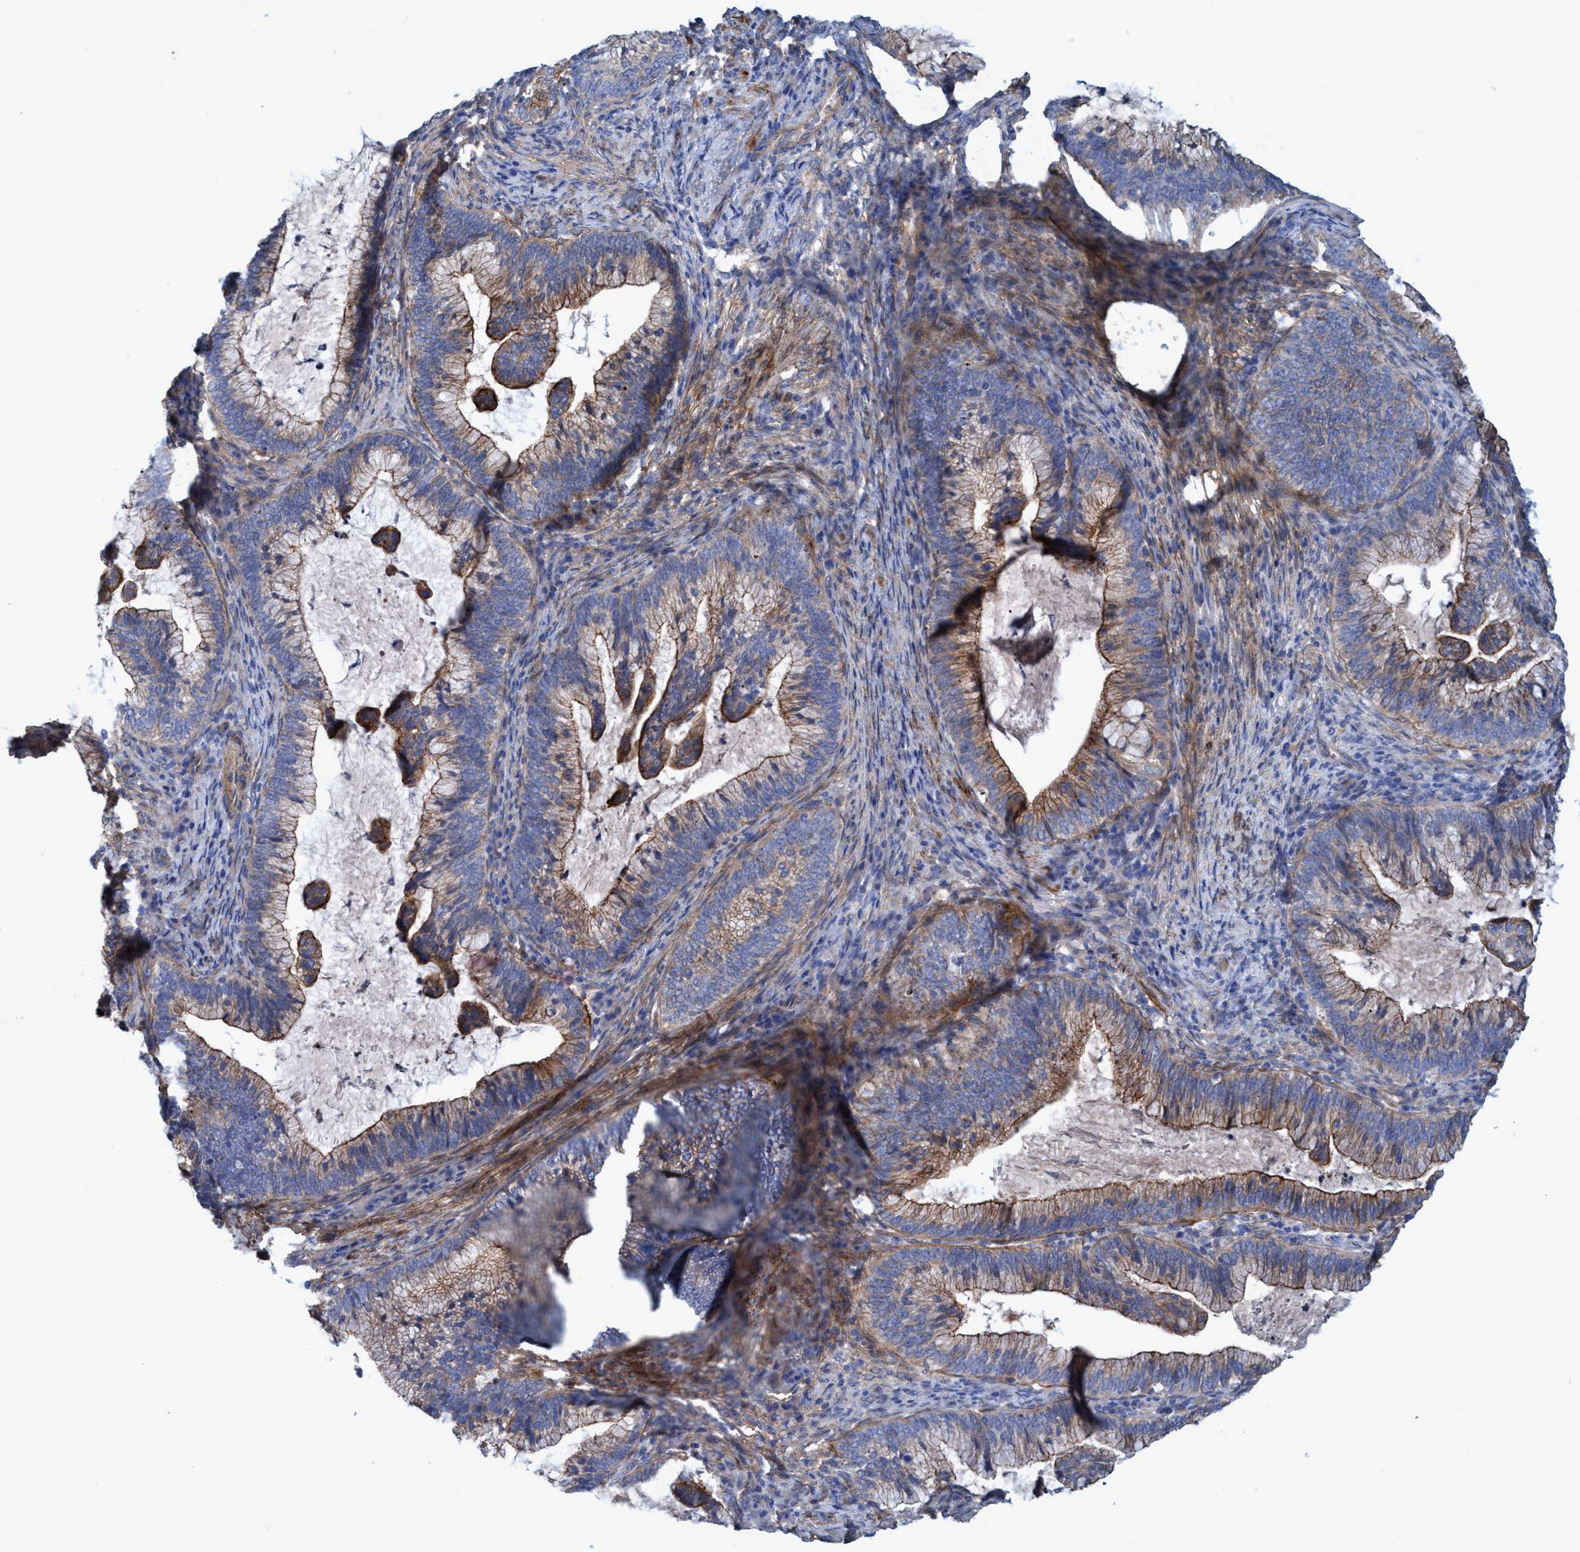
{"staining": {"intensity": "moderate", "quantity": ">75%", "location": "cytoplasmic/membranous"}, "tissue": "cervical cancer", "cell_type": "Tumor cells", "image_type": "cancer", "snomed": [{"axis": "morphology", "description": "Adenocarcinoma, NOS"}, {"axis": "topography", "description": "Cervix"}], "caption": "Cervical cancer stained for a protein shows moderate cytoplasmic/membranous positivity in tumor cells.", "gene": "GULP1", "patient": {"sex": "female", "age": 36}}